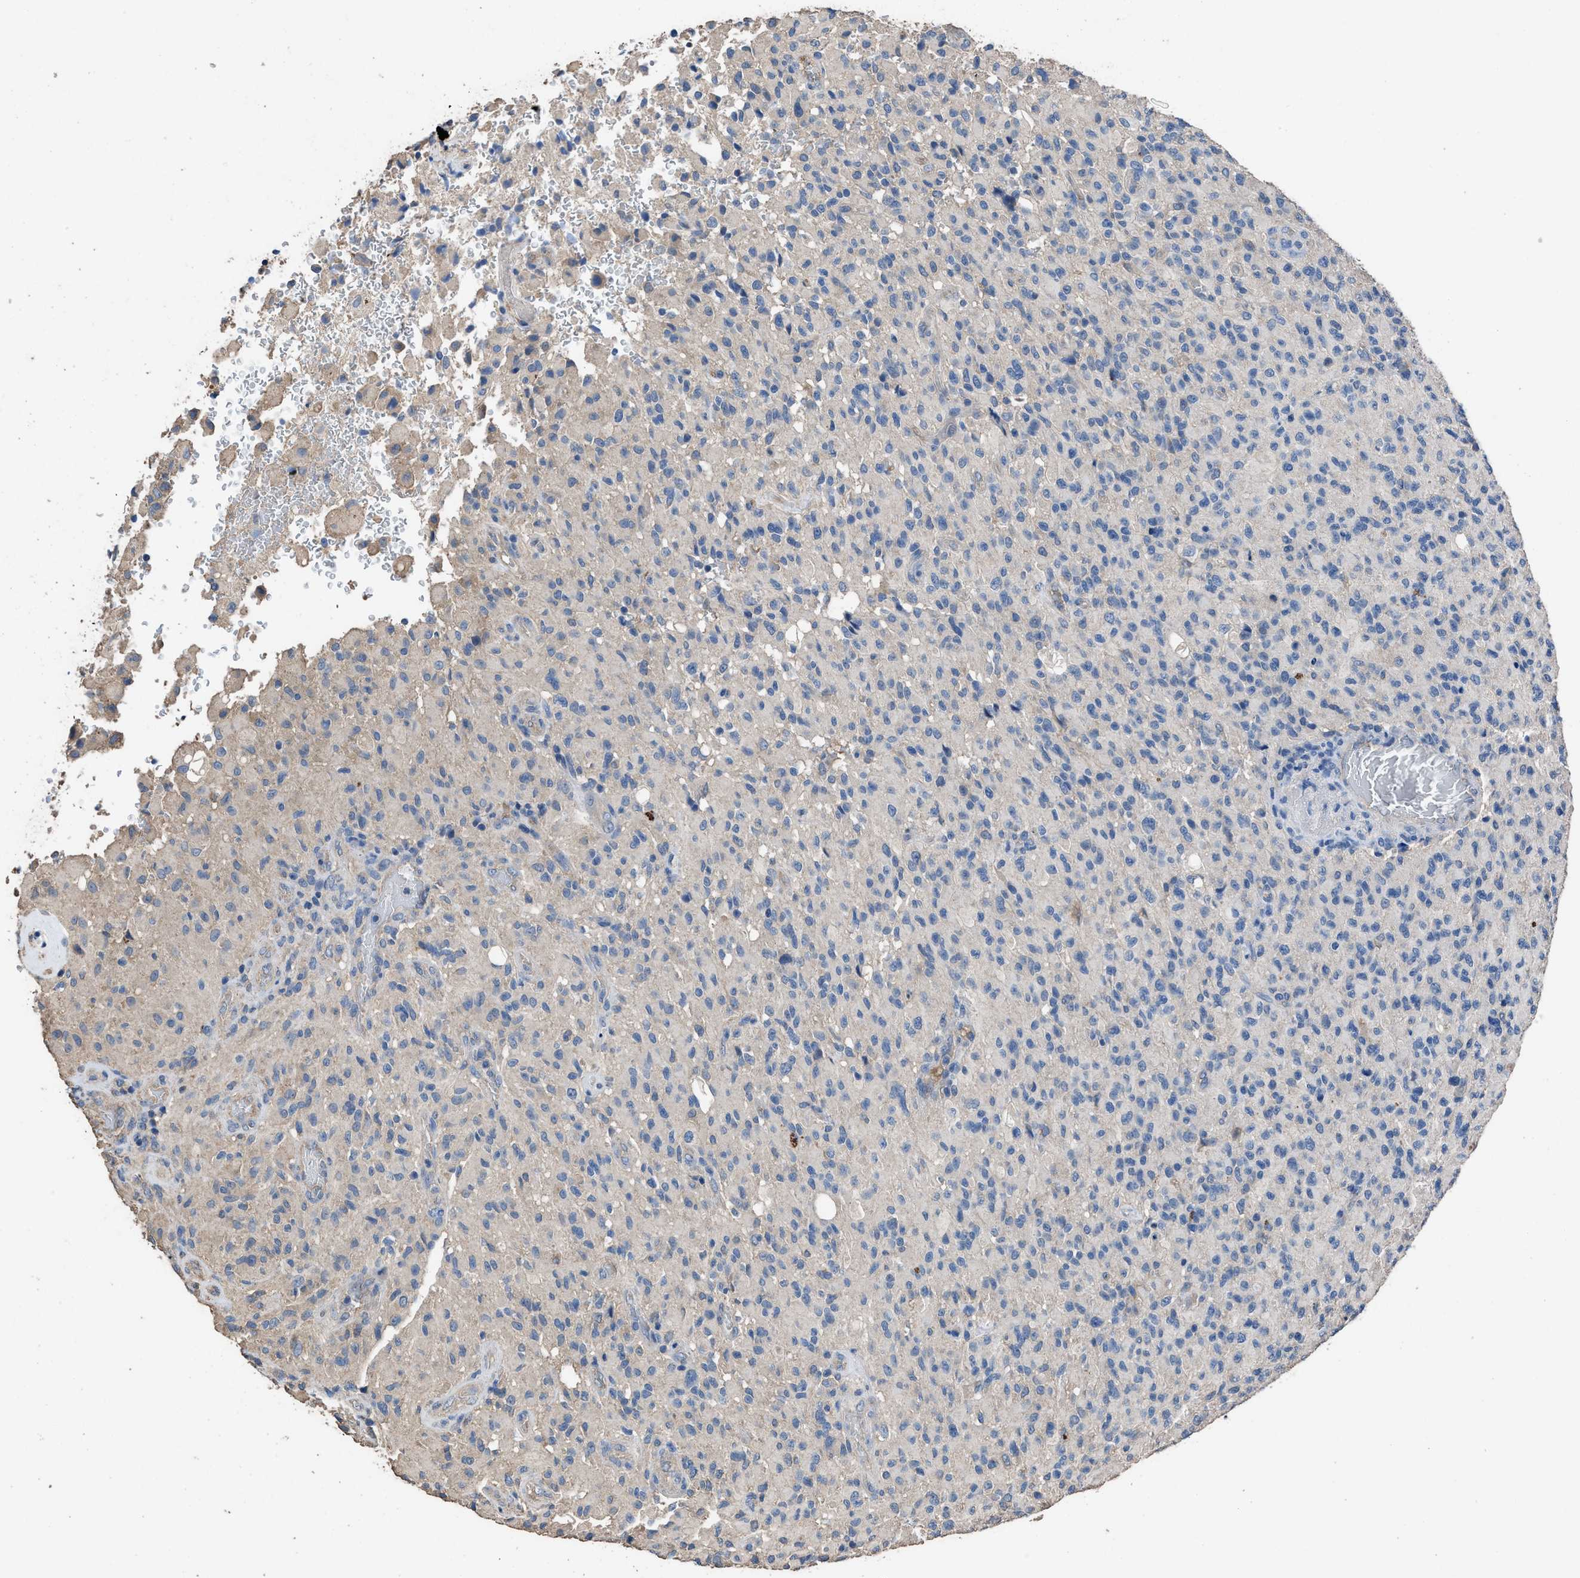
{"staining": {"intensity": "negative", "quantity": "none", "location": "none"}, "tissue": "glioma", "cell_type": "Tumor cells", "image_type": "cancer", "snomed": [{"axis": "morphology", "description": "Glioma, malignant, High grade"}, {"axis": "topography", "description": "Brain"}], "caption": "Malignant glioma (high-grade) was stained to show a protein in brown. There is no significant positivity in tumor cells. (IHC, brightfield microscopy, high magnification).", "gene": "ITSN1", "patient": {"sex": "male", "age": 71}}